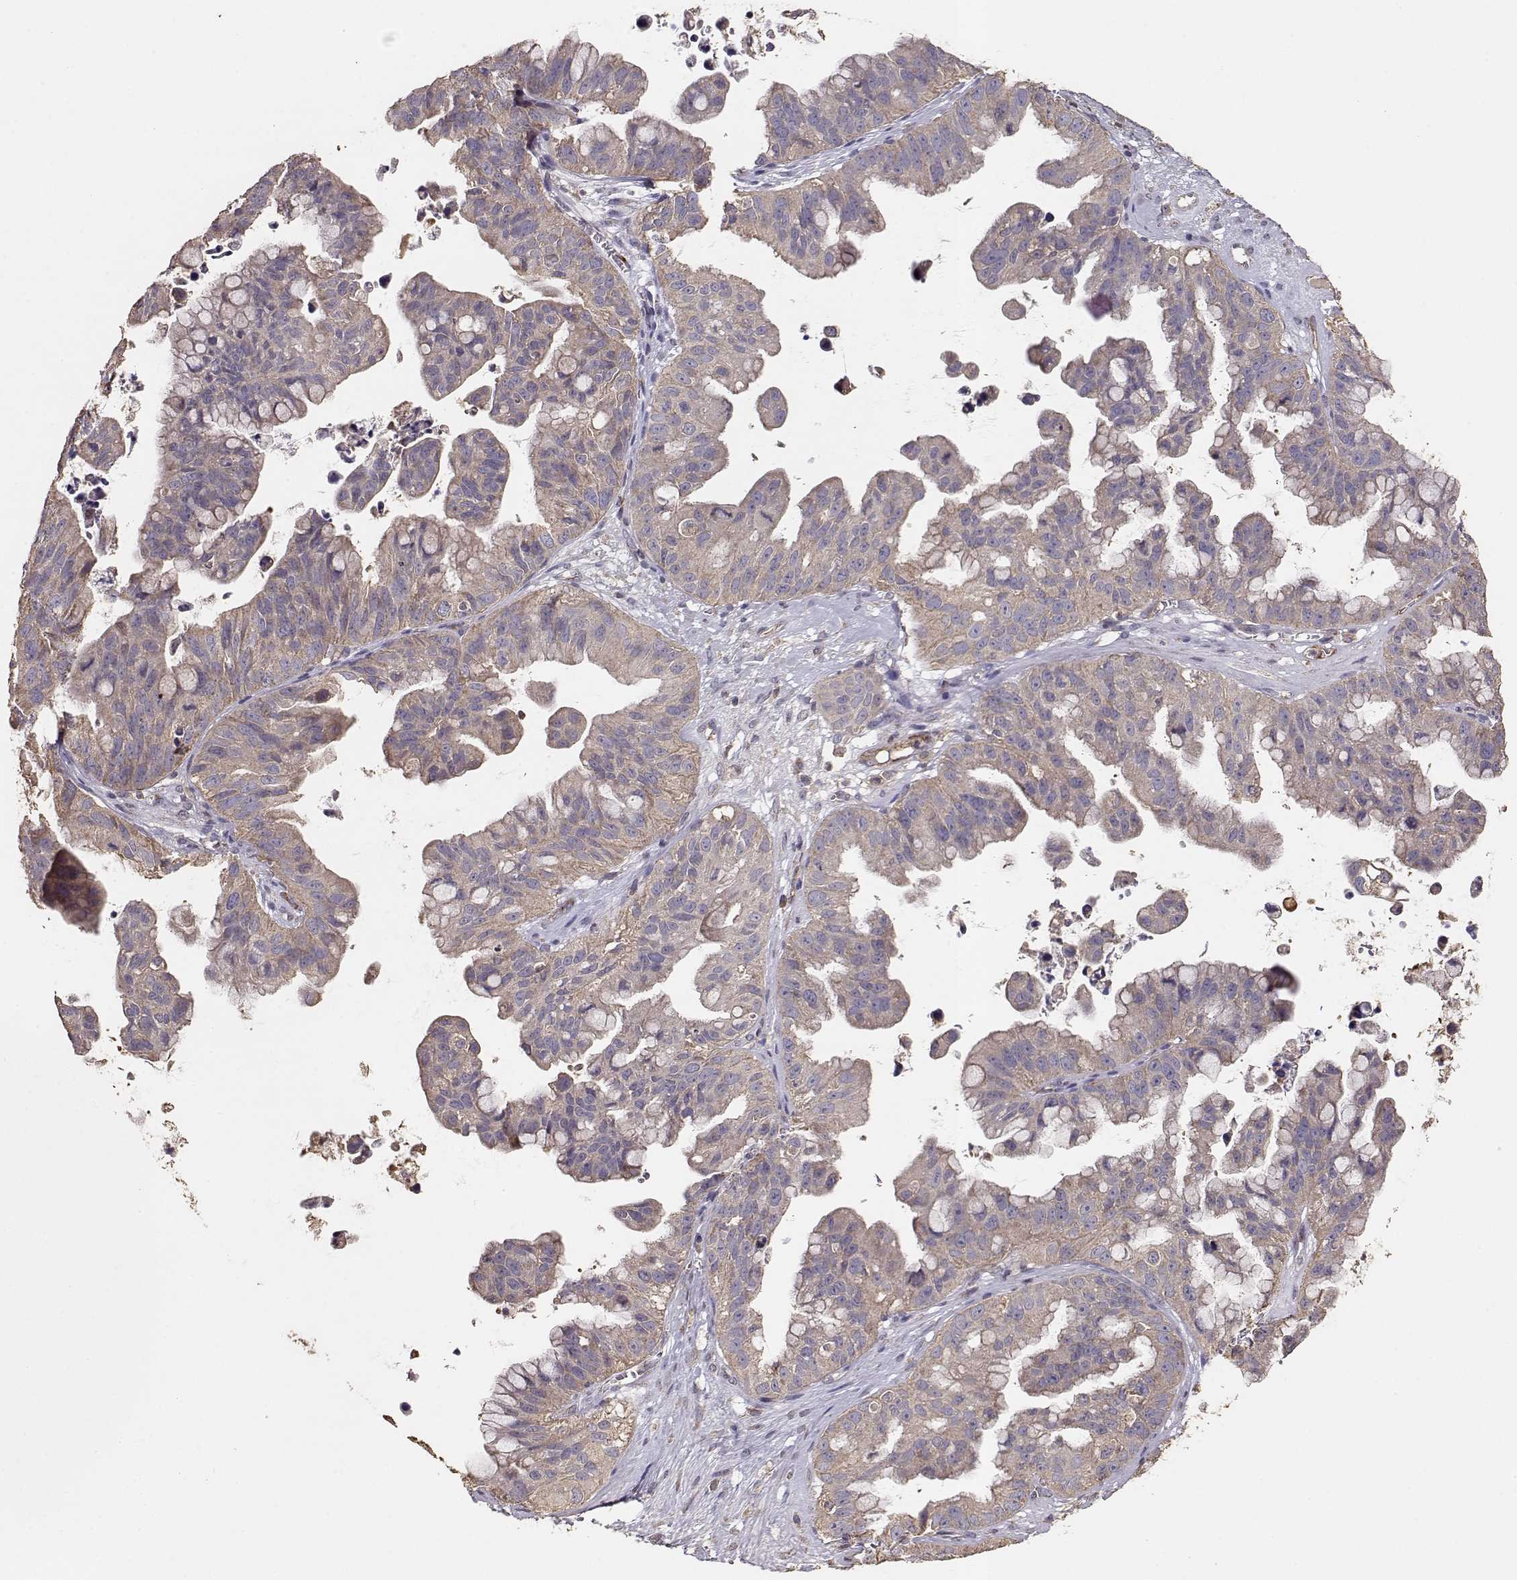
{"staining": {"intensity": "weak", "quantity": "25%-75%", "location": "cytoplasmic/membranous"}, "tissue": "ovarian cancer", "cell_type": "Tumor cells", "image_type": "cancer", "snomed": [{"axis": "morphology", "description": "Cystadenocarcinoma, mucinous, NOS"}, {"axis": "topography", "description": "Ovary"}], "caption": "The micrograph reveals staining of ovarian cancer (mucinous cystadenocarcinoma), revealing weak cytoplasmic/membranous protein expression (brown color) within tumor cells.", "gene": "TARS3", "patient": {"sex": "female", "age": 76}}